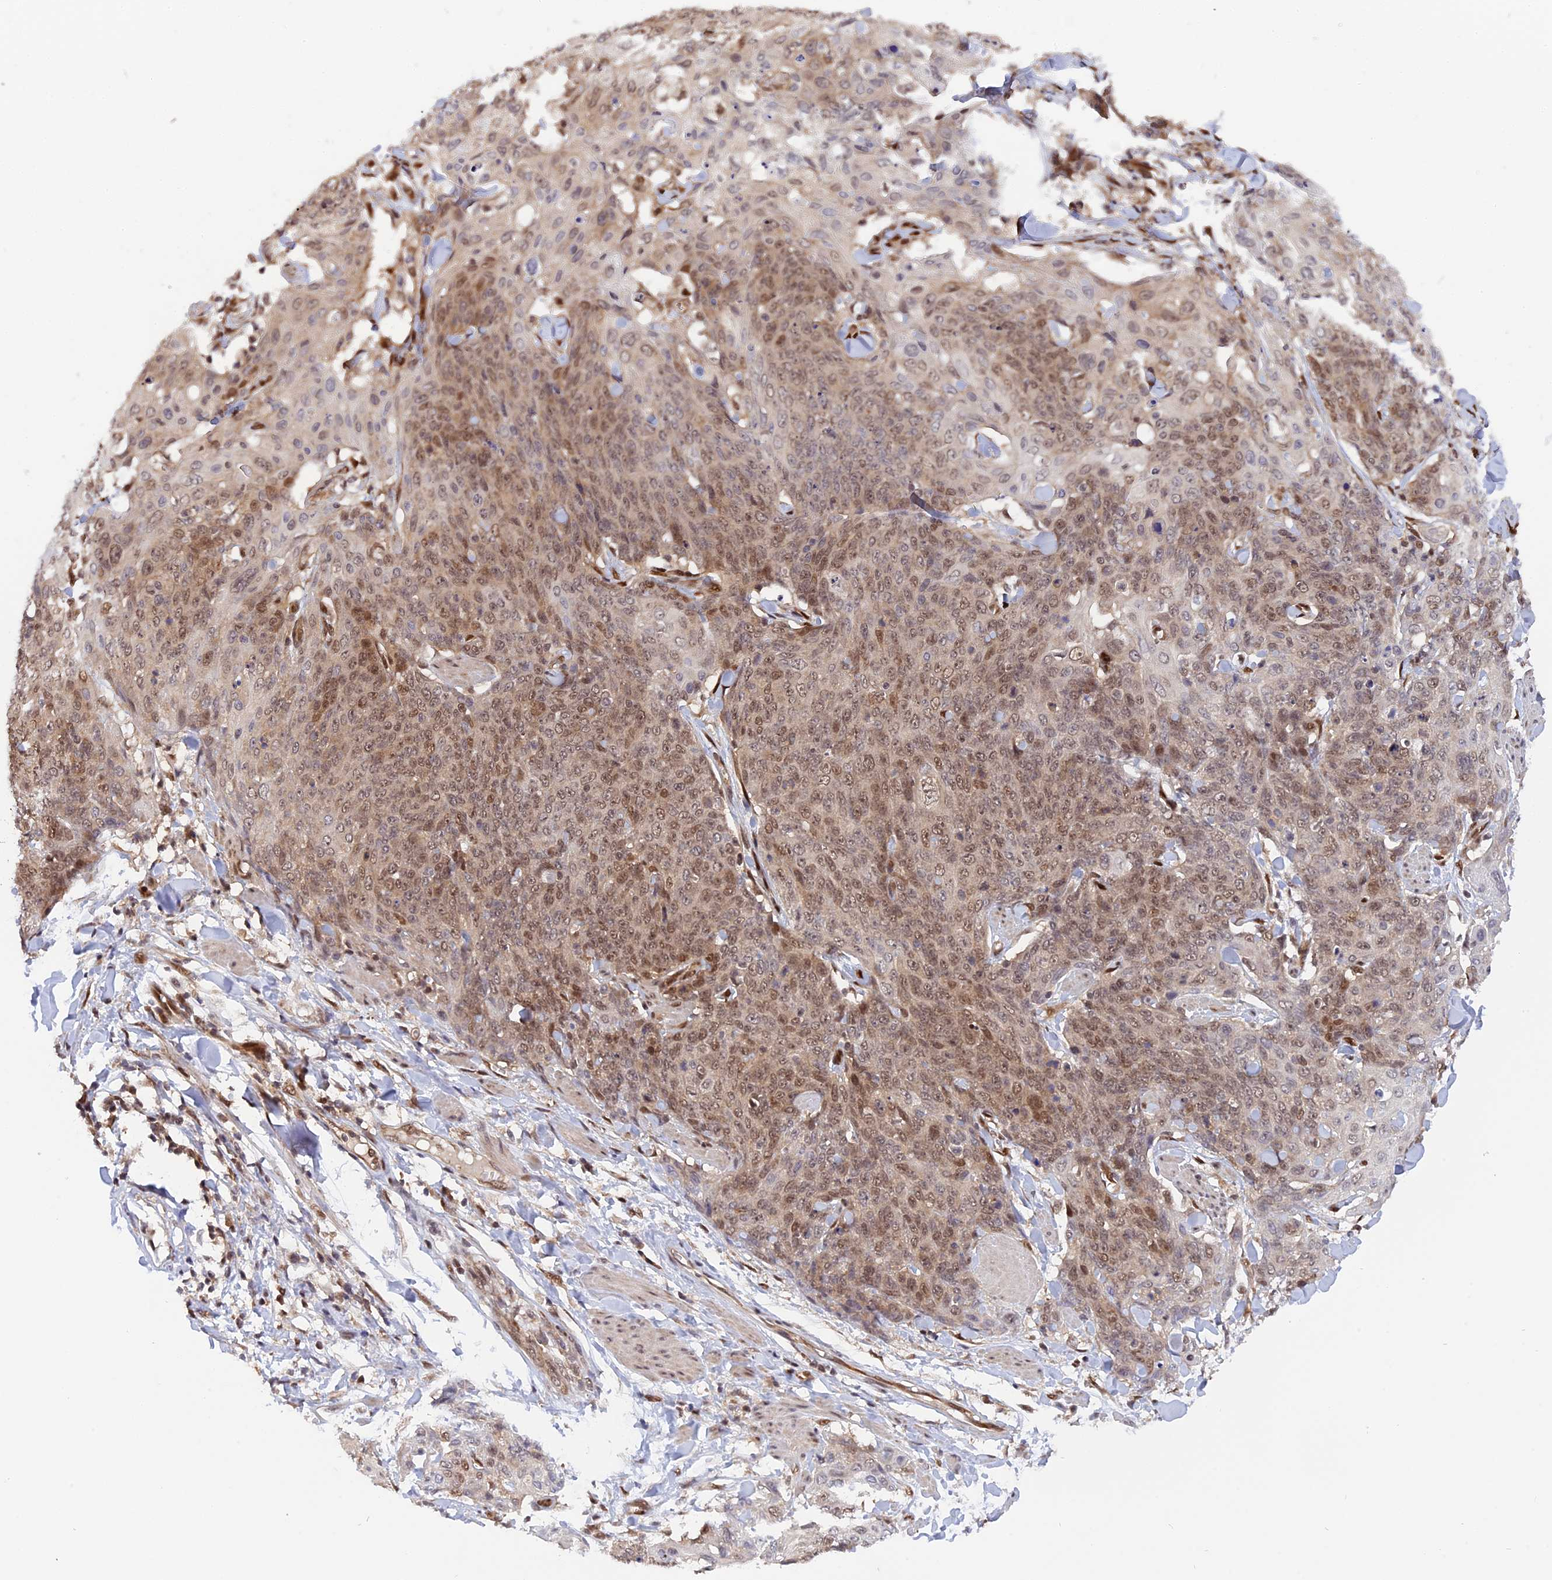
{"staining": {"intensity": "moderate", "quantity": ">75%", "location": "nuclear"}, "tissue": "skin cancer", "cell_type": "Tumor cells", "image_type": "cancer", "snomed": [{"axis": "morphology", "description": "Squamous cell carcinoma, NOS"}, {"axis": "topography", "description": "Skin"}, {"axis": "topography", "description": "Vulva"}], "caption": "High-power microscopy captured an immunohistochemistry (IHC) photomicrograph of skin squamous cell carcinoma, revealing moderate nuclear staining in about >75% of tumor cells. (DAB = brown stain, brightfield microscopy at high magnification).", "gene": "ZNF428", "patient": {"sex": "female", "age": 85}}